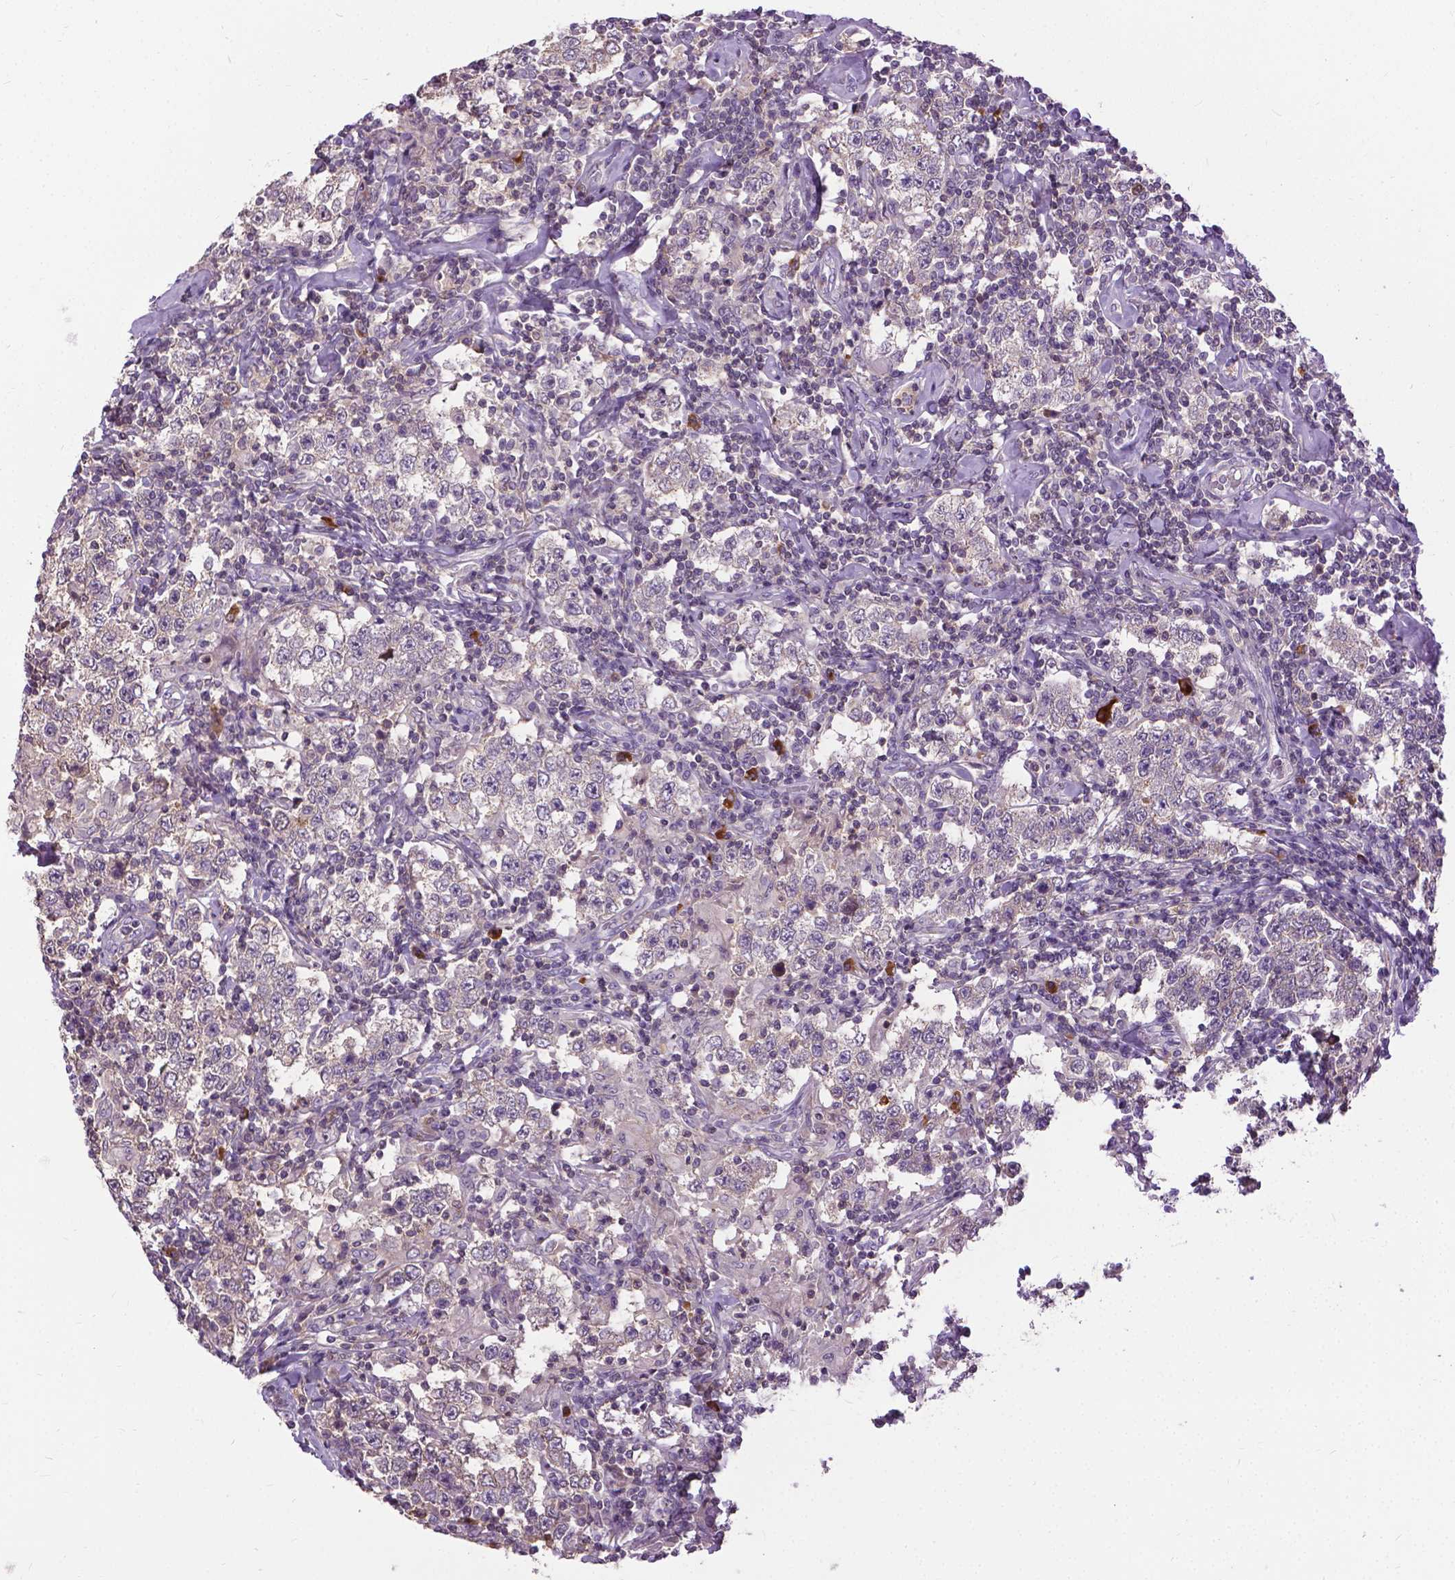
{"staining": {"intensity": "negative", "quantity": "none", "location": "none"}, "tissue": "testis cancer", "cell_type": "Tumor cells", "image_type": "cancer", "snomed": [{"axis": "morphology", "description": "Seminoma, NOS"}, {"axis": "morphology", "description": "Carcinoma, Embryonal, NOS"}, {"axis": "topography", "description": "Testis"}], "caption": "Immunohistochemical staining of human testis embryonal carcinoma displays no significant positivity in tumor cells.", "gene": "JAK3", "patient": {"sex": "male", "age": 41}}